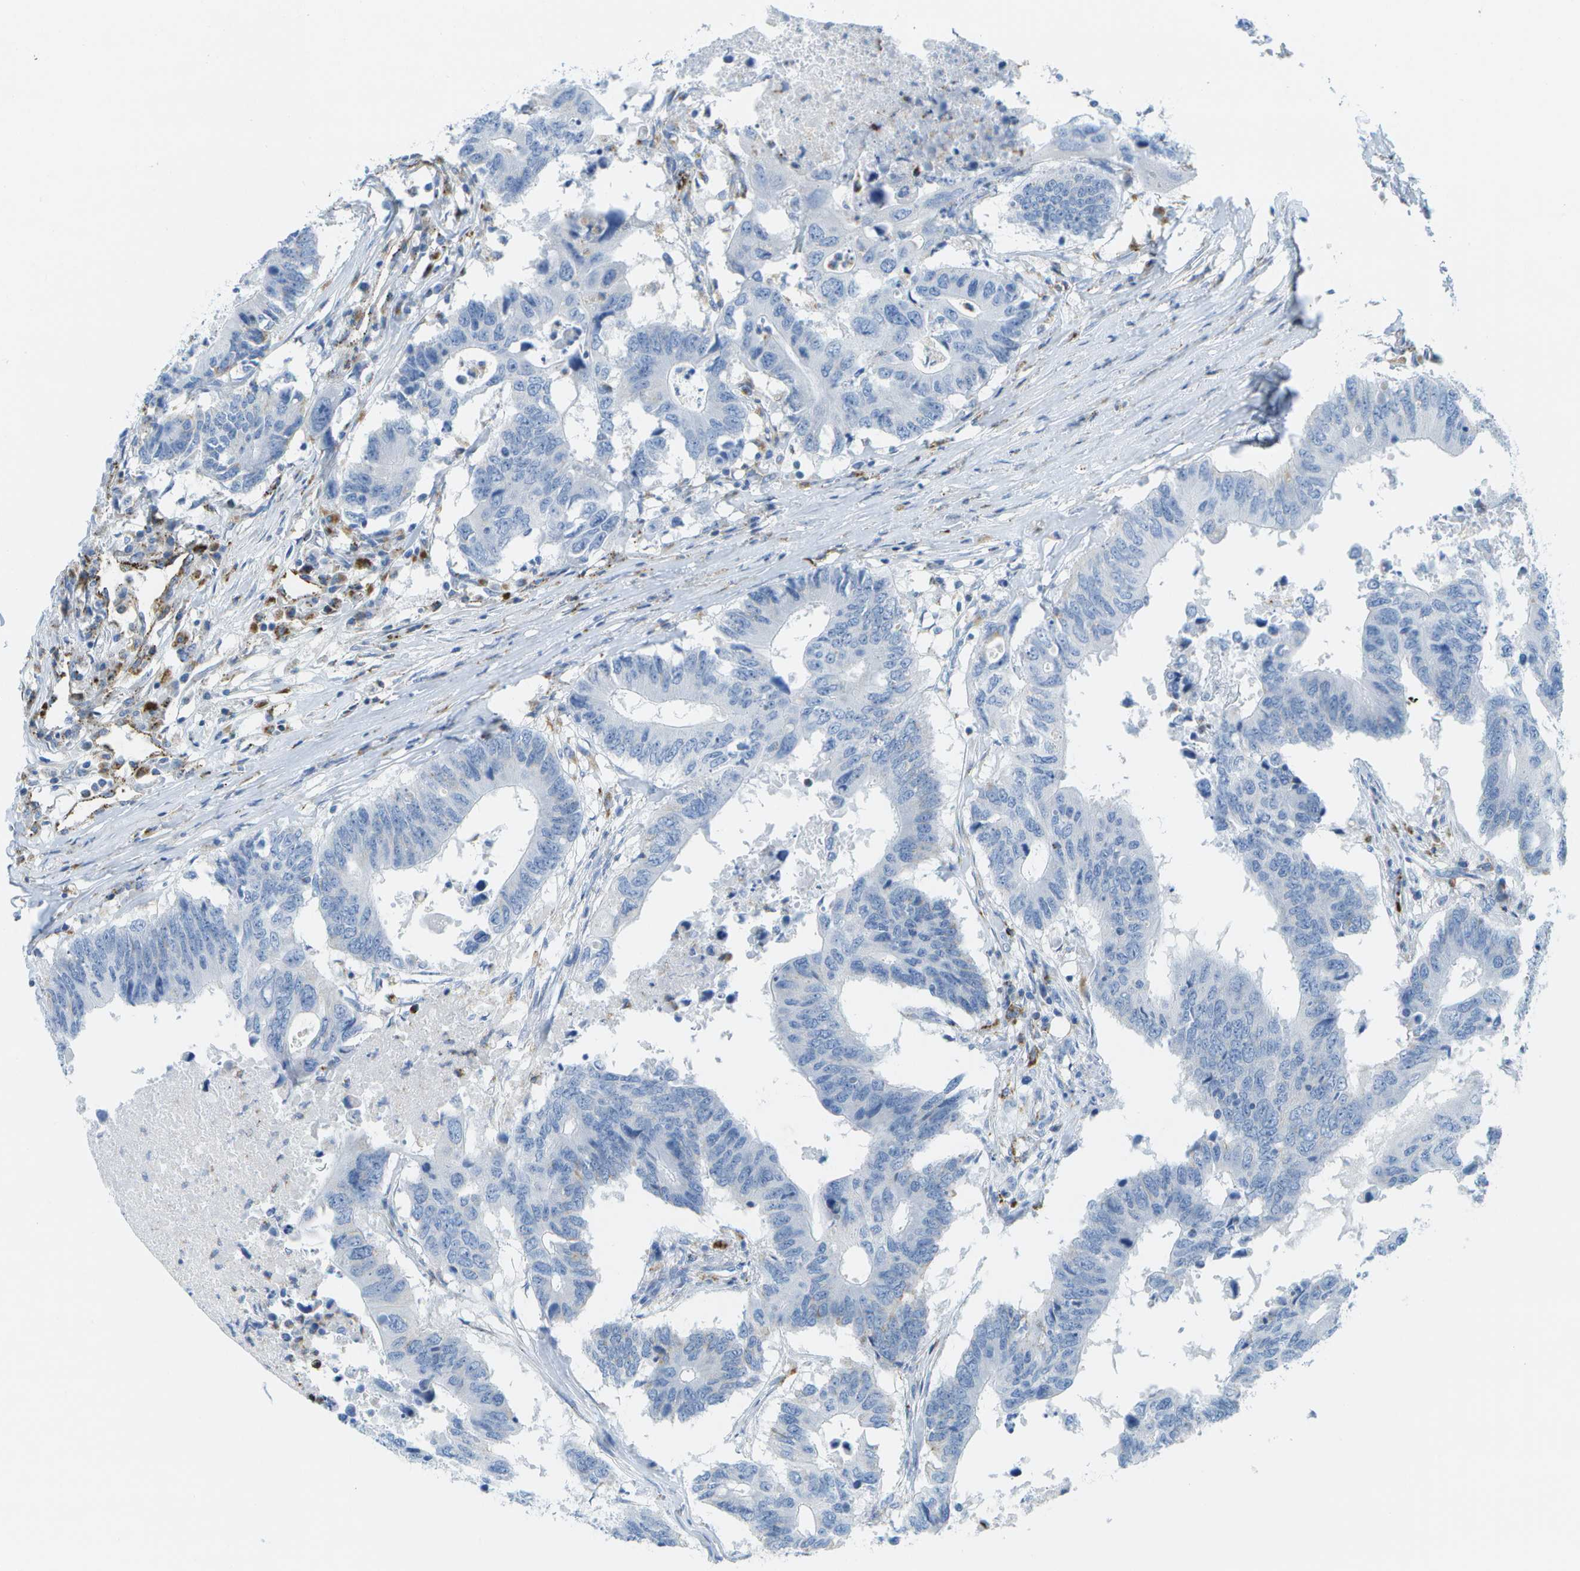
{"staining": {"intensity": "negative", "quantity": "none", "location": "none"}, "tissue": "colorectal cancer", "cell_type": "Tumor cells", "image_type": "cancer", "snomed": [{"axis": "morphology", "description": "Adenocarcinoma, NOS"}, {"axis": "topography", "description": "Colon"}], "caption": "A histopathology image of human adenocarcinoma (colorectal) is negative for staining in tumor cells. (Brightfield microscopy of DAB immunohistochemistry at high magnification).", "gene": "PRCP", "patient": {"sex": "male", "age": 71}}